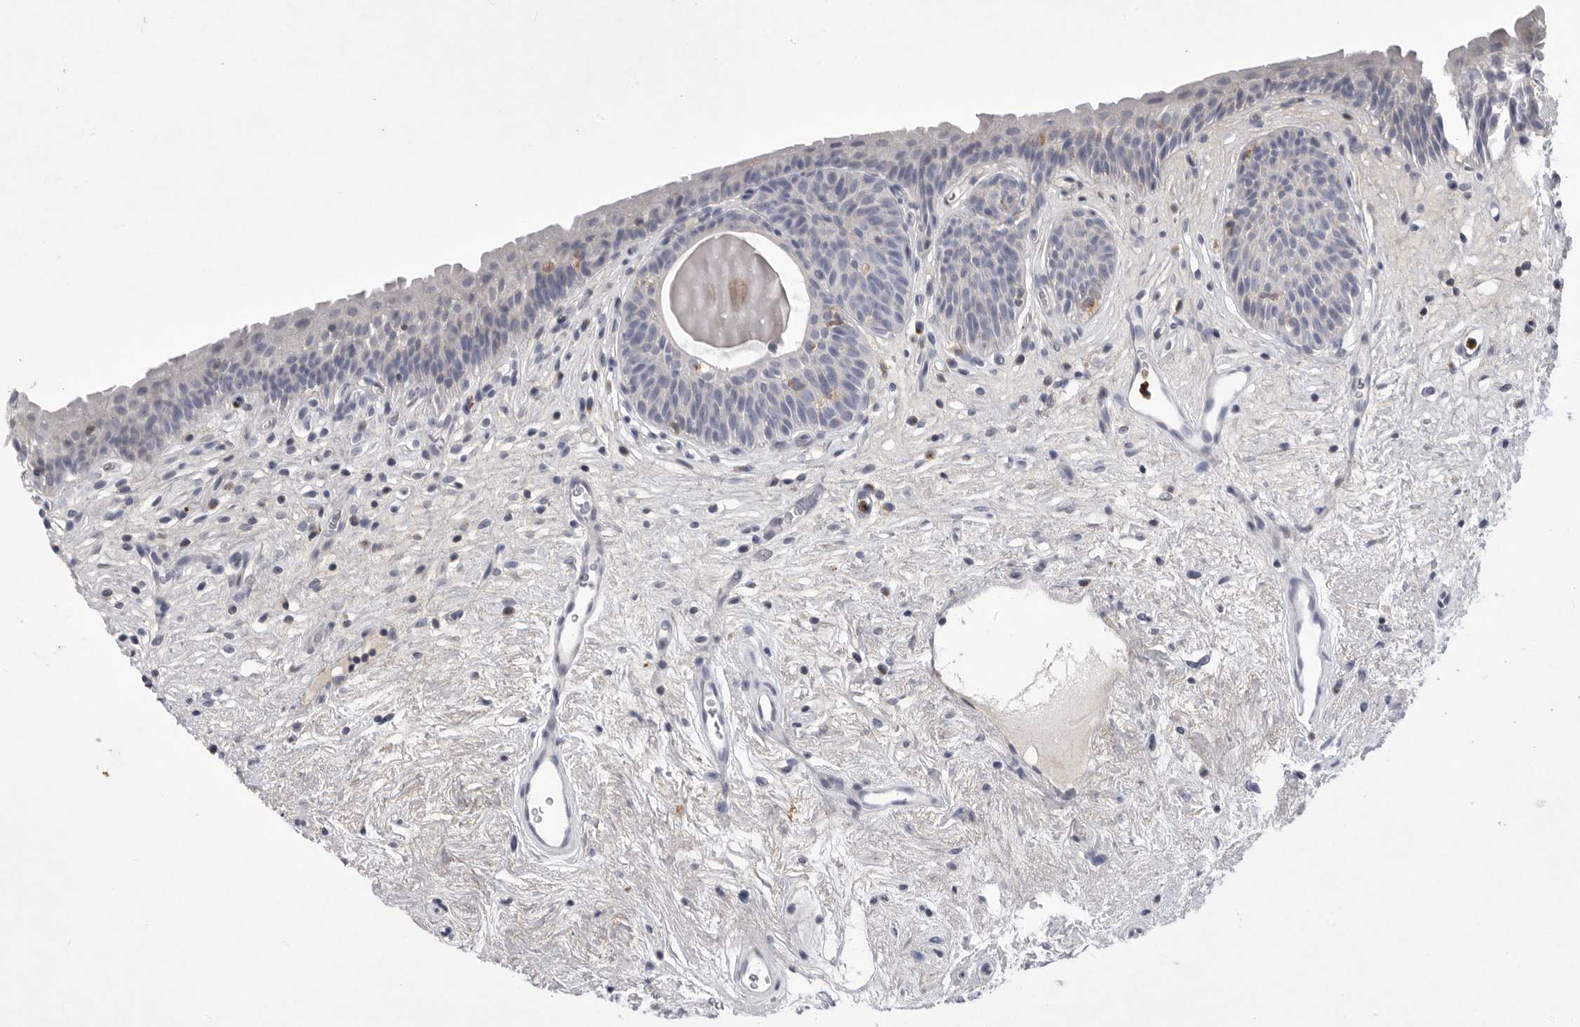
{"staining": {"intensity": "negative", "quantity": "none", "location": "none"}, "tissue": "urinary bladder", "cell_type": "Urothelial cells", "image_type": "normal", "snomed": [{"axis": "morphology", "description": "Normal tissue, NOS"}, {"axis": "topography", "description": "Urinary bladder"}], "caption": "Urothelial cells are negative for brown protein staining in normal urinary bladder. (Stains: DAB immunohistochemistry with hematoxylin counter stain, Microscopy: brightfield microscopy at high magnification).", "gene": "SIGLEC10", "patient": {"sex": "male", "age": 83}}